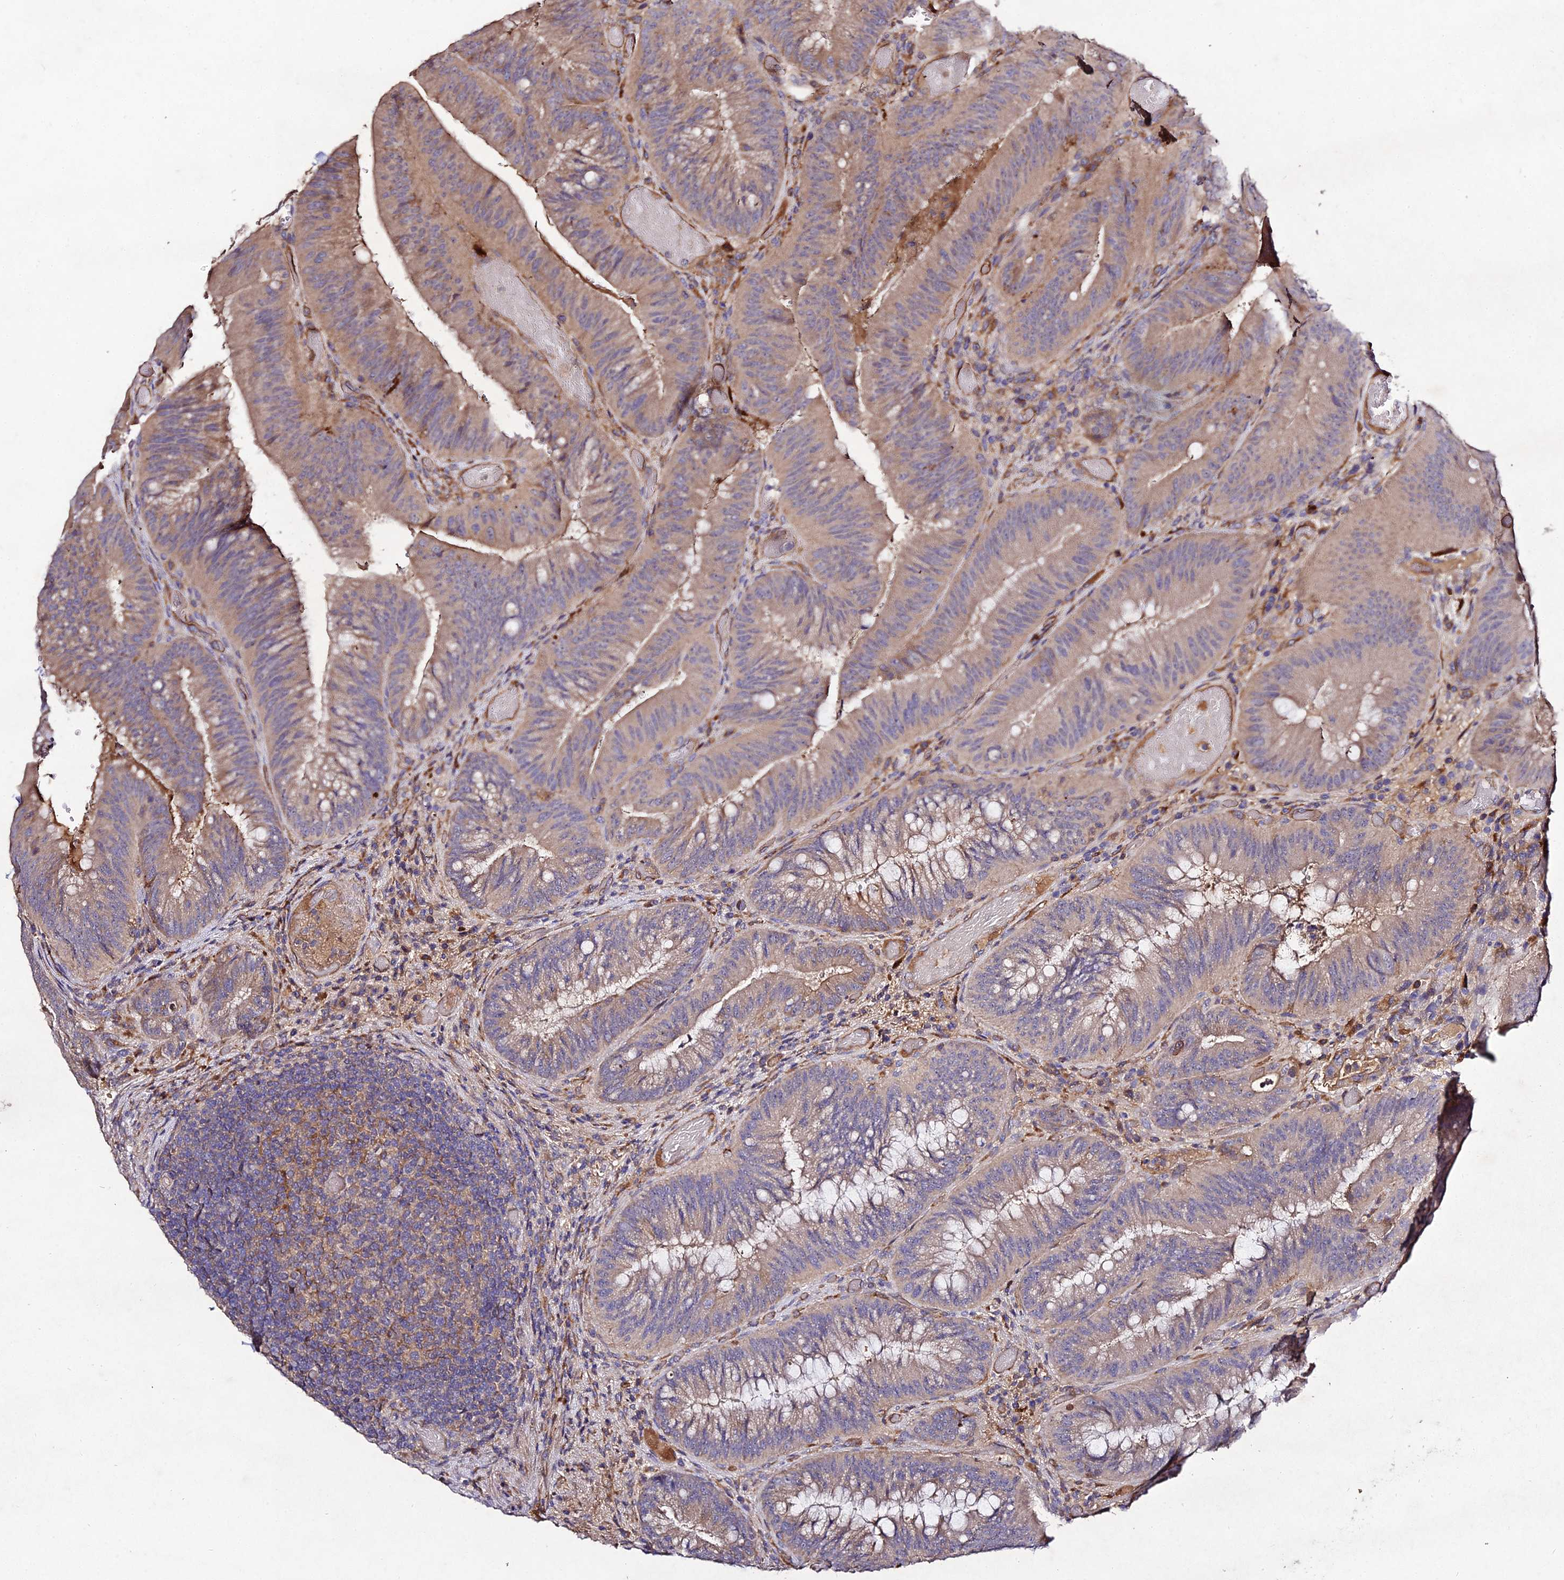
{"staining": {"intensity": "moderate", "quantity": ">75%", "location": "cytoplasmic/membranous"}, "tissue": "colorectal cancer", "cell_type": "Tumor cells", "image_type": "cancer", "snomed": [{"axis": "morphology", "description": "Adenocarcinoma, NOS"}, {"axis": "topography", "description": "Colon"}], "caption": "IHC histopathology image of human colorectal adenocarcinoma stained for a protein (brown), which reveals medium levels of moderate cytoplasmic/membranous staining in about >75% of tumor cells.", "gene": "AP3M2", "patient": {"sex": "female", "age": 43}}